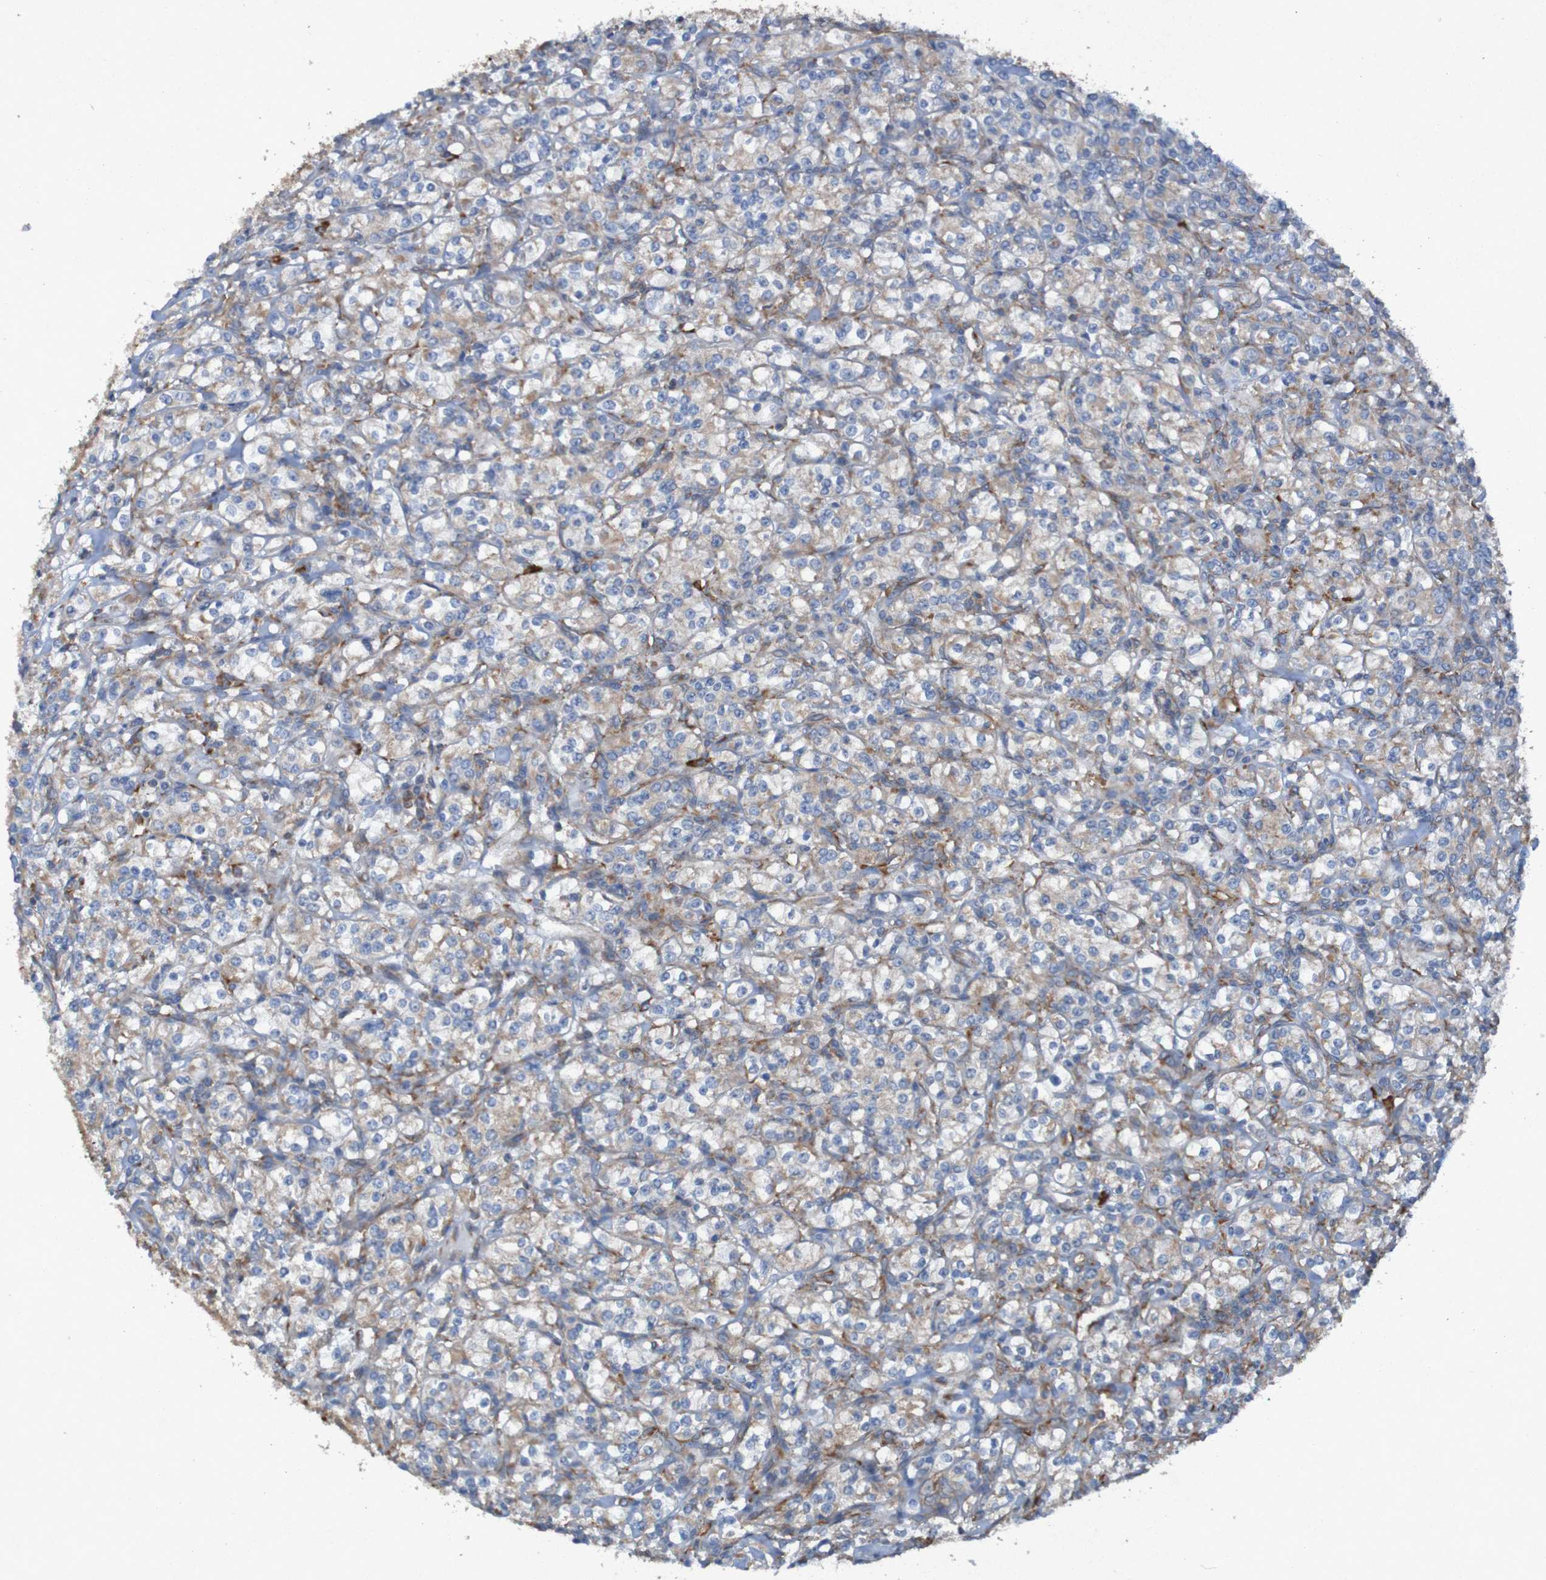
{"staining": {"intensity": "weak", "quantity": ">75%", "location": "cytoplasmic/membranous"}, "tissue": "renal cancer", "cell_type": "Tumor cells", "image_type": "cancer", "snomed": [{"axis": "morphology", "description": "Adenocarcinoma, NOS"}, {"axis": "topography", "description": "Kidney"}], "caption": "Immunohistochemical staining of human renal cancer exhibits weak cytoplasmic/membranous protein positivity in about >75% of tumor cells.", "gene": "RPL10", "patient": {"sex": "male", "age": 77}}